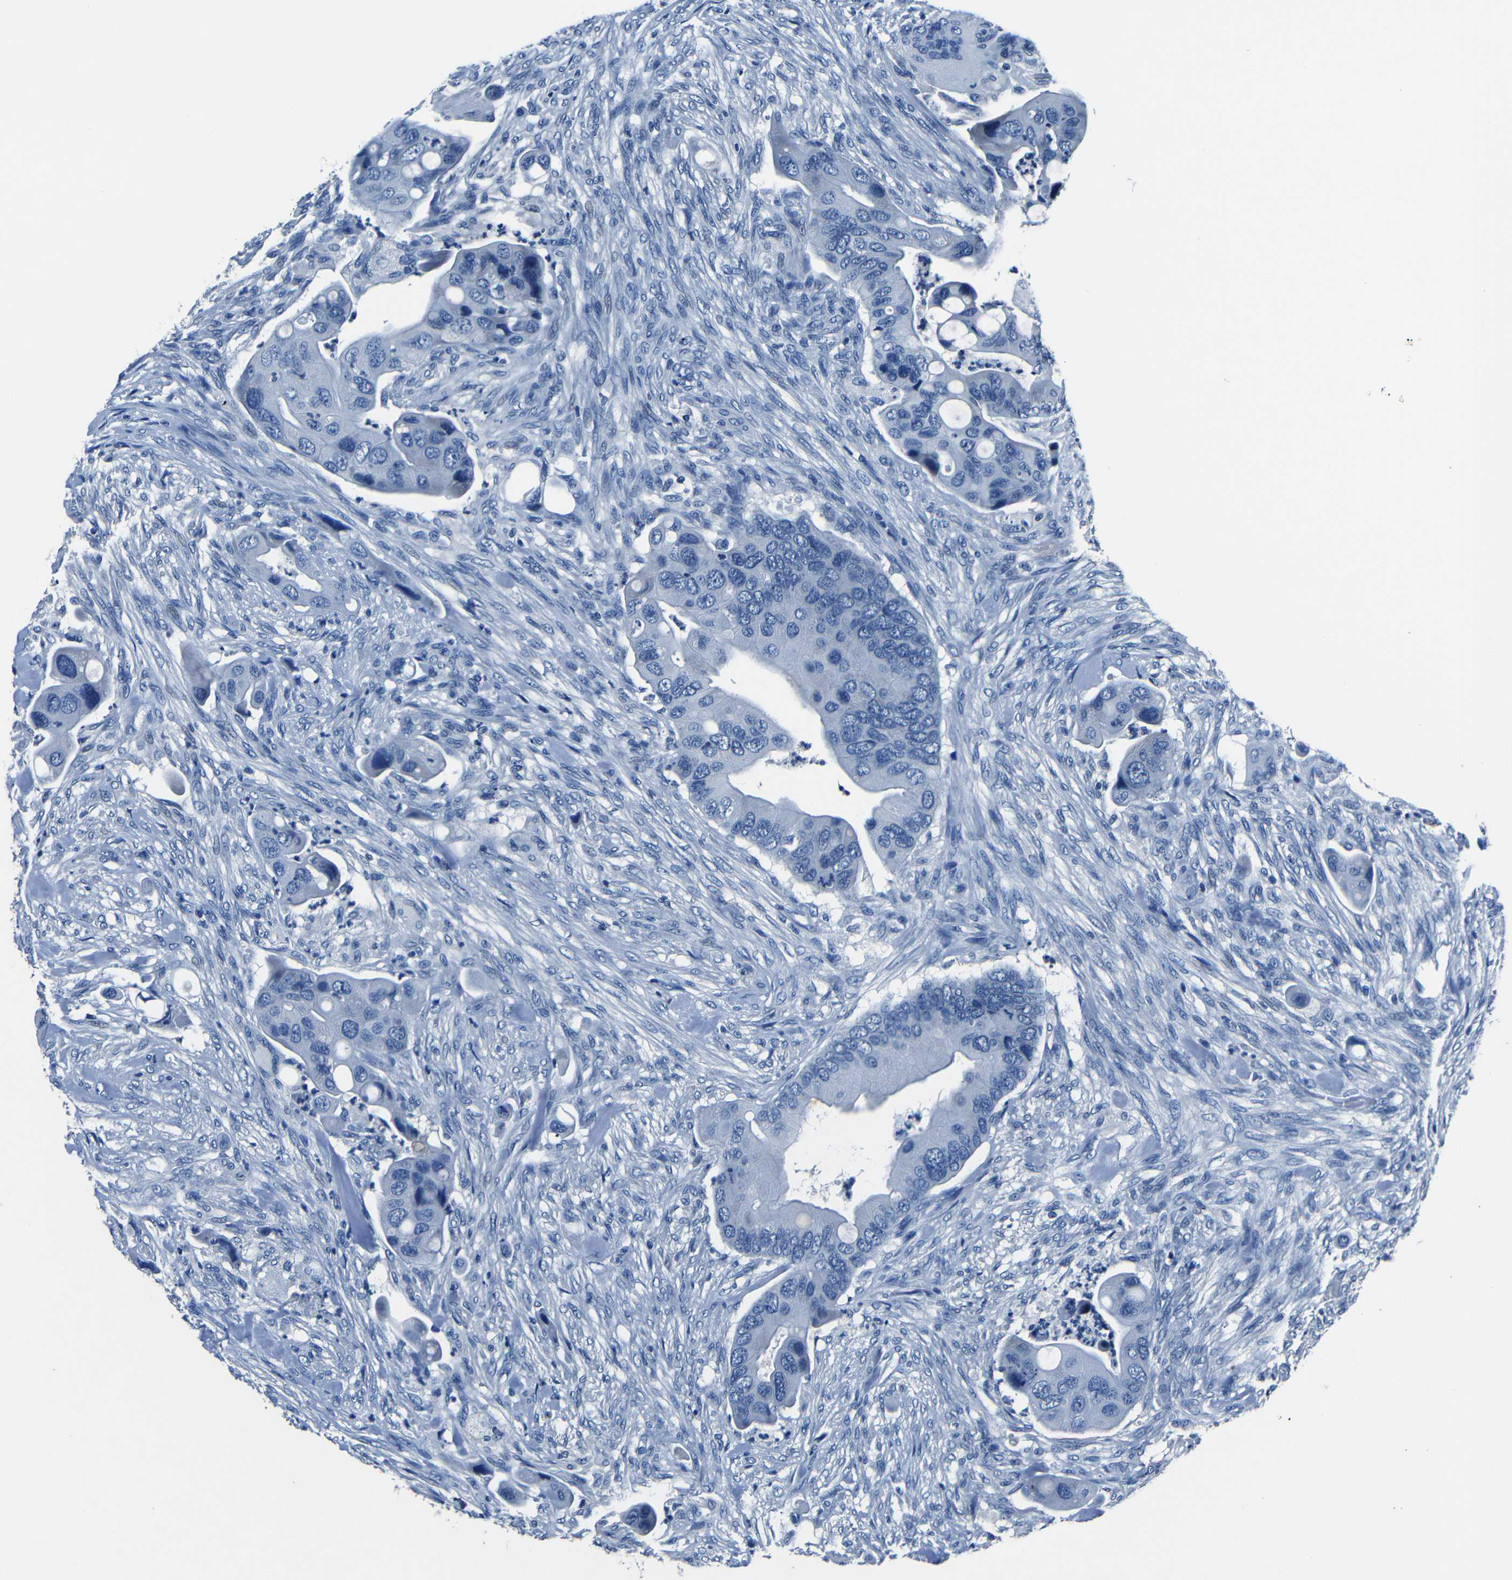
{"staining": {"intensity": "negative", "quantity": "none", "location": "none"}, "tissue": "colorectal cancer", "cell_type": "Tumor cells", "image_type": "cancer", "snomed": [{"axis": "morphology", "description": "Adenocarcinoma, NOS"}, {"axis": "topography", "description": "Rectum"}], "caption": "Image shows no significant protein positivity in tumor cells of colorectal adenocarcinoma.", "gene": "NCMAP", "patient": {"sex": "female", "age": 57}}